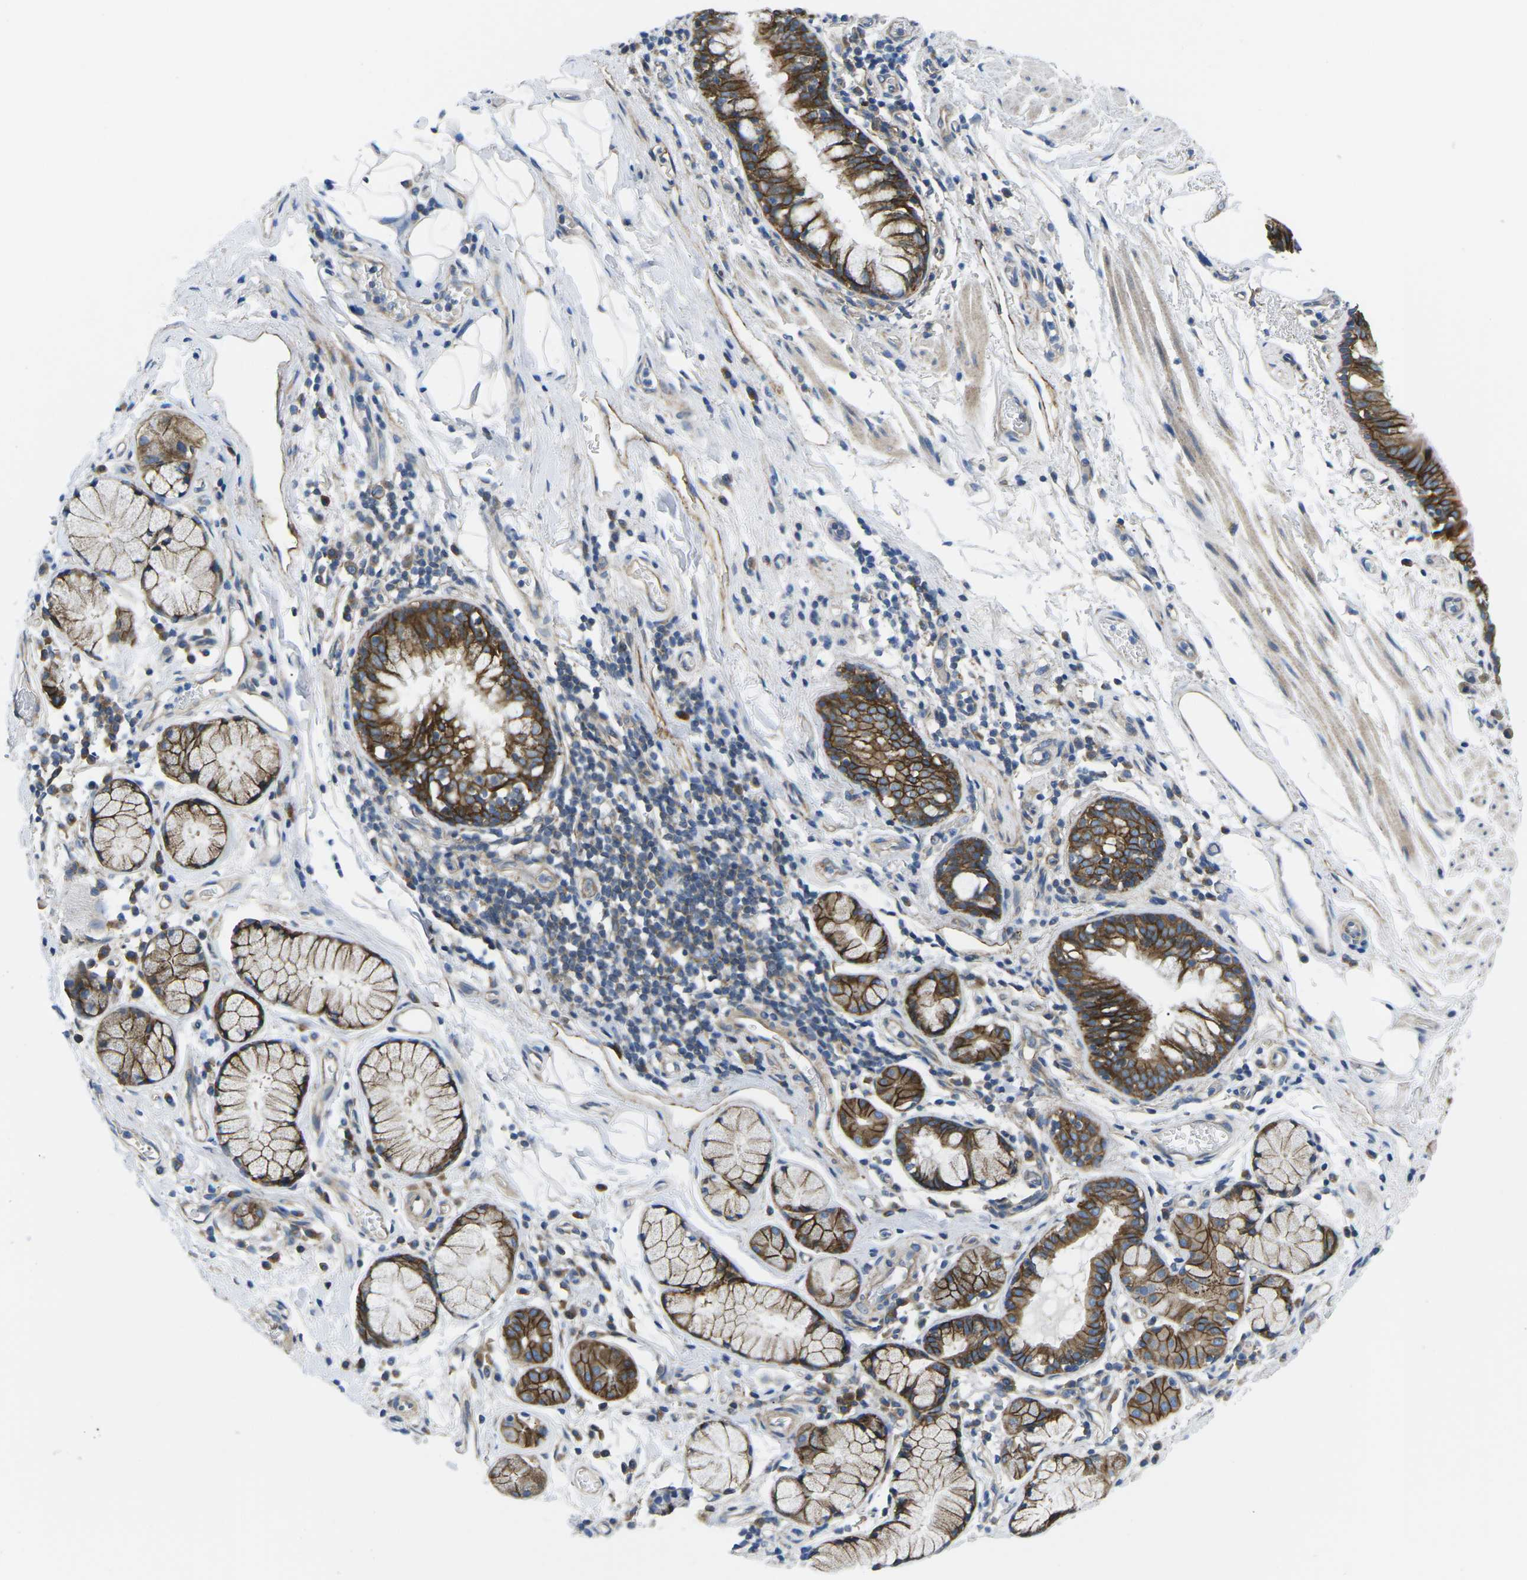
{"staining": {"intensity": "strong", "quantity": ">75%", "location": "cytoplasmic/membranous"}, "tissue": "bronchus", "cell_type": "Respiratory epithelial cells", "image_type": "normal", "snomed": [{"axis": "morphology", "description": "Normal tissue, NOS"}, {"axis": "morphology", "description": "Inflammation, NOS"}, {"axis": "topography", "description": "Cartilage tissue"}, {"axis": "topography", "description": "Bronchus"}], "caption": "A brown stain labels strong cytoplasmic/membranous staining of a protein in respiratory epithelial cells of benign bronchus.", "gene": "DLG1", "patient": {"sex": "male", "age": 77}}